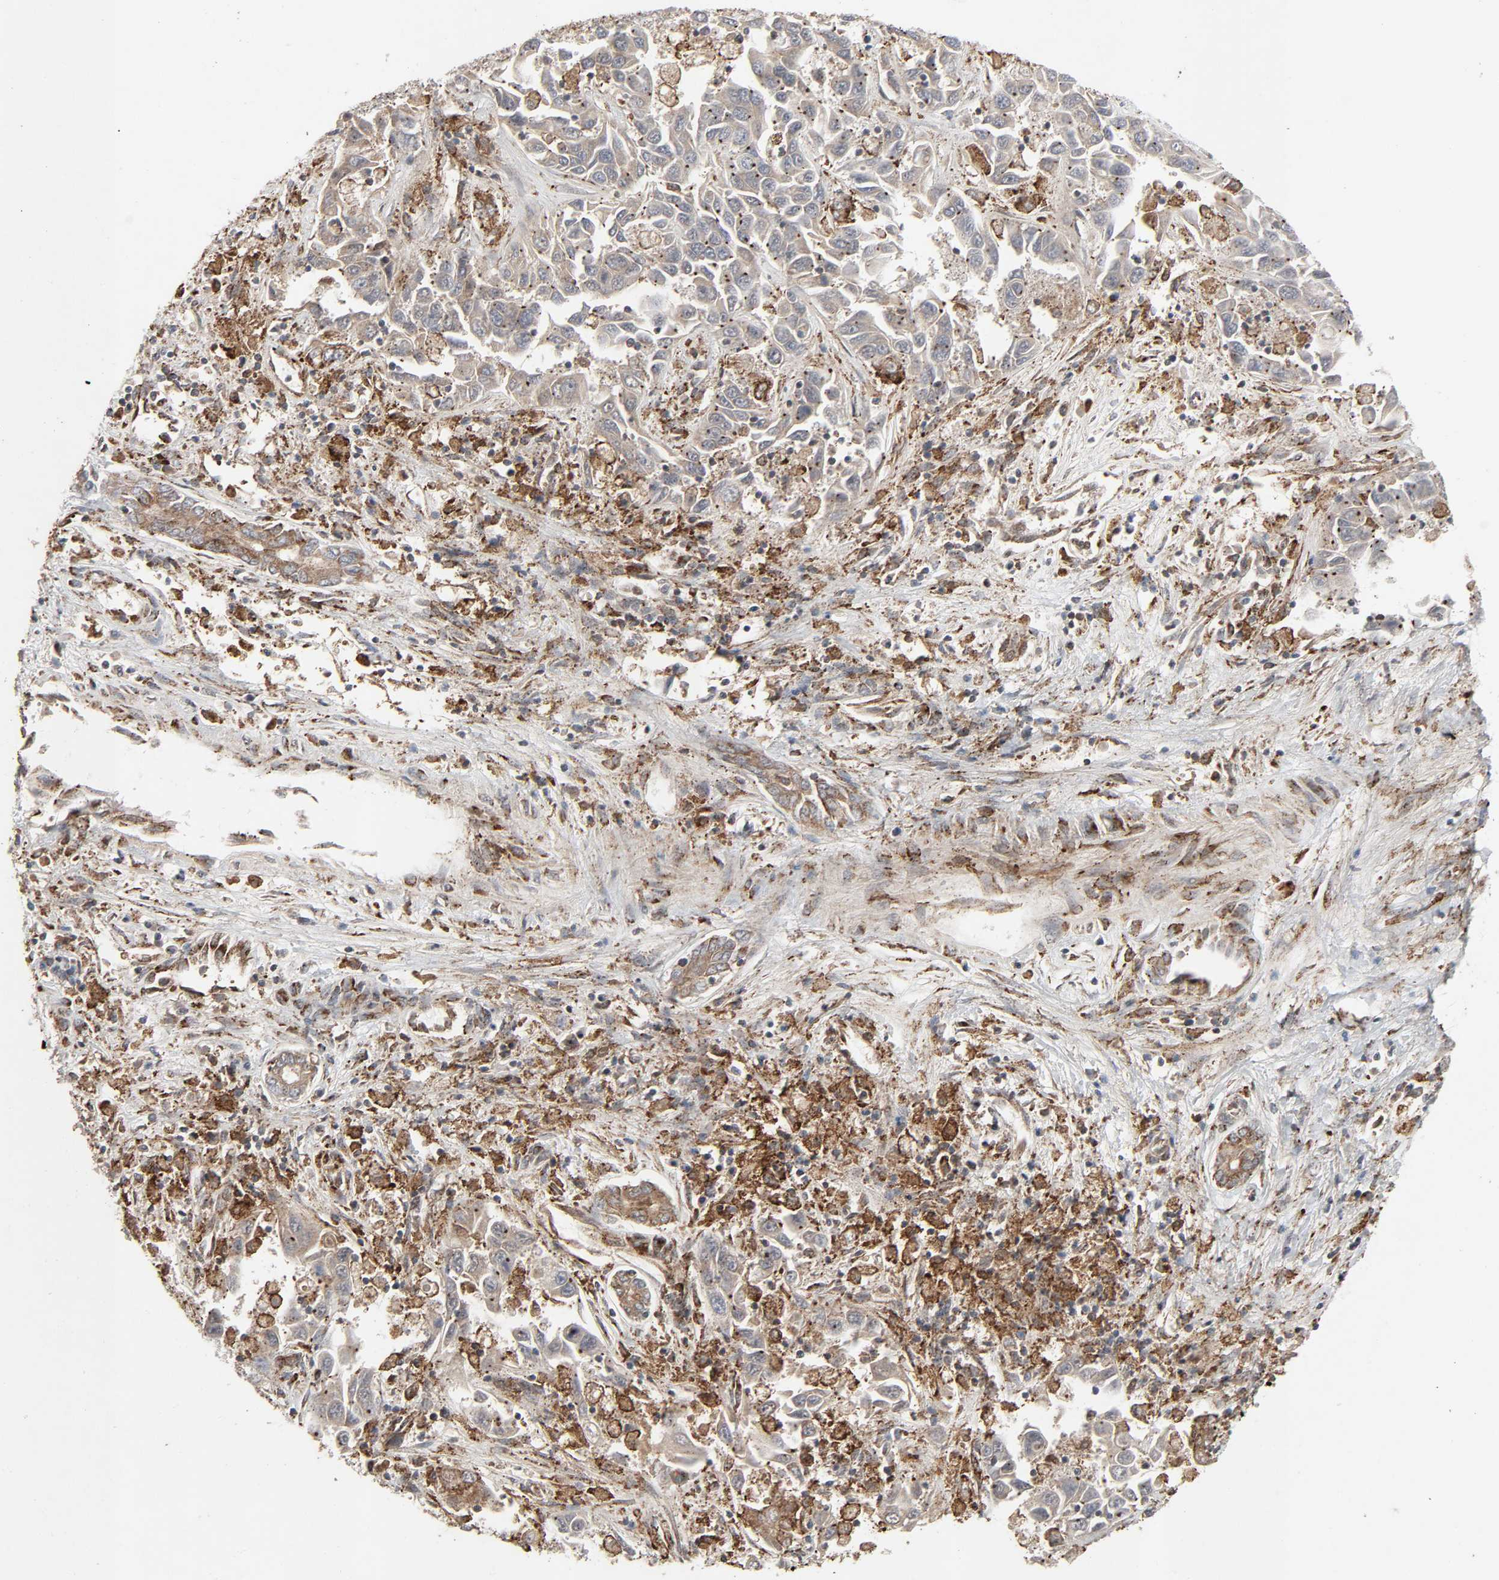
{"staining": {"intensity": "moderate", "quantity": ">75%", "location": "cytoplasmic/membranous"}, "tissue": "liver cancer", "cell_type": "Tumor cells", "image_type": "cancer", "snomed": [{"axis": "morphology", "description": "Cholangiocarcinoma"}, {"axis": "topography", "description": "Liver"}], "caption": "Moderate cytoplasmic/membranous positivity is seen in about >75% of tumor cells in liver cholangiocarcinoma.", "gene": "ADCY4", "patient": {"sex": "female", "age": 52}}